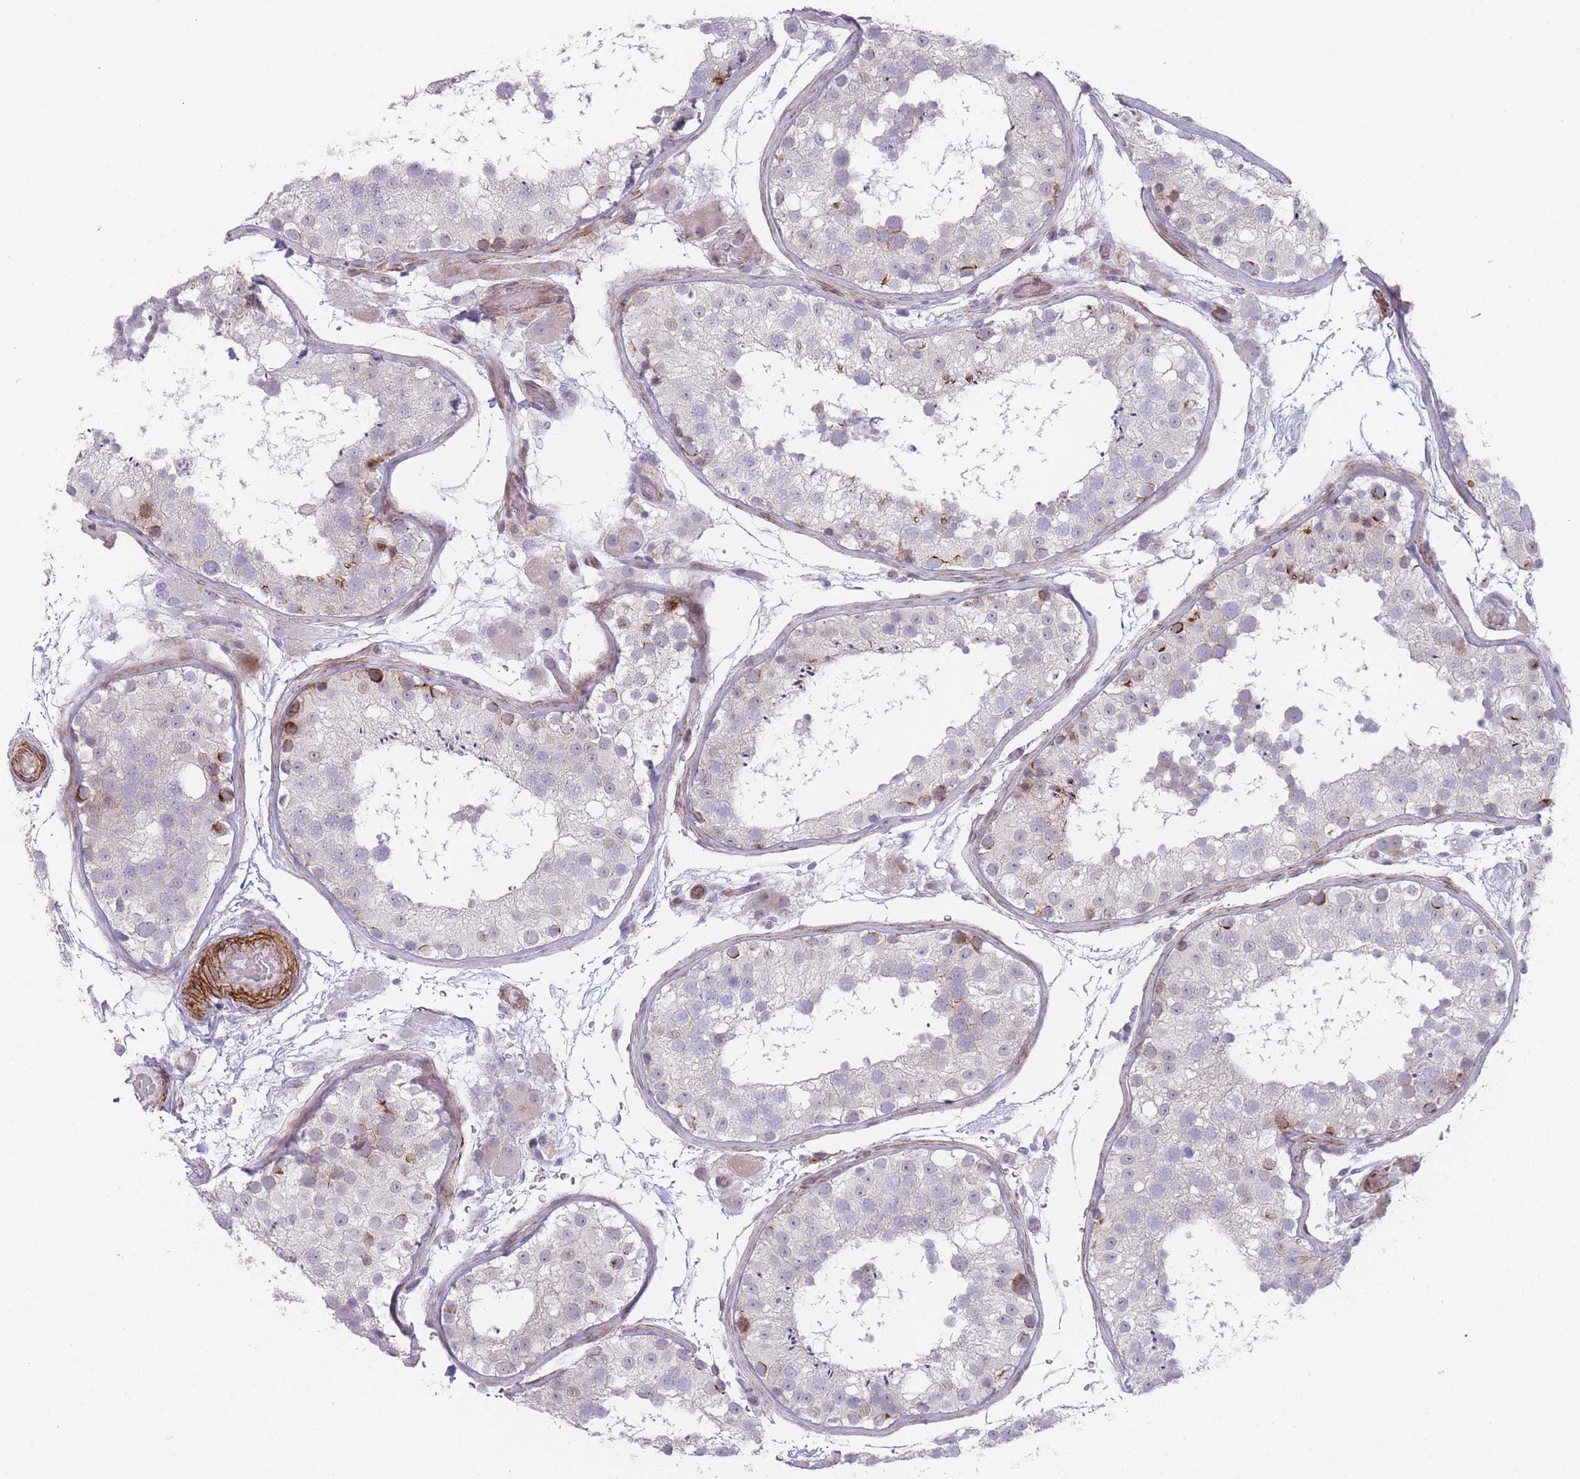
{"staining": {"intensity": "strong", "quantity": "<25%", "location": "cytoplasmic/membranous"}, "tissue": "testis", "cell_type": "Cells in seminiferous ducts", "image_type": "normal", "snomed": [{"axis": "morphology", "description": "Normal tissue, NOS"}, {"axis": "topography", "description": "Testis"}], "caption": "This image shows immunohistochemistry (IHC) staining of normal human testis, with medium strong cytoplasmic/membranous positivity in about <25% of cells in seminiferous ducts.", "gene": "IFNA10", "patient": {"sex": "male", "age": 26}}